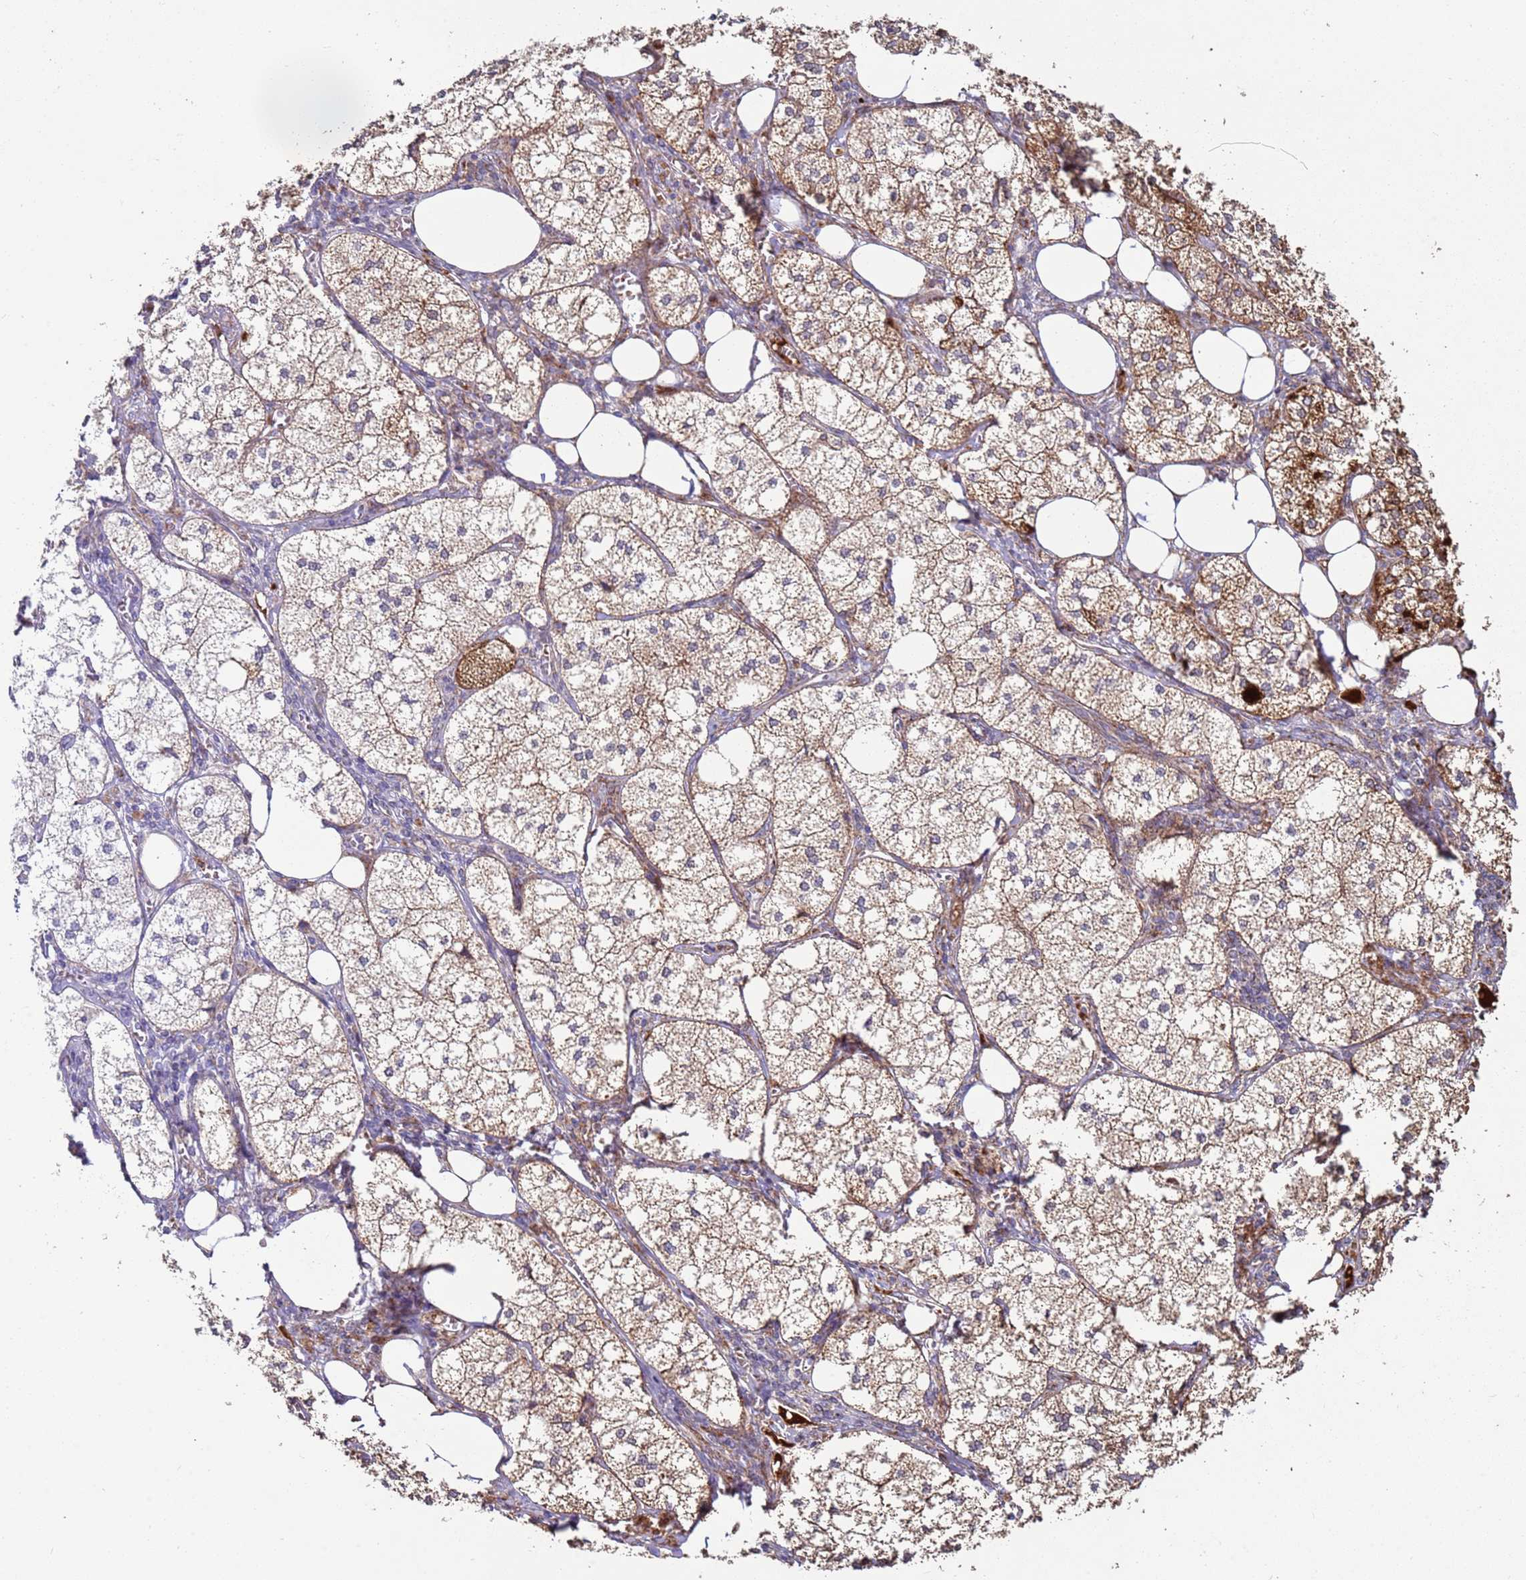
{"staining": {"intensity": "strong", "quantity": "25%-75%", "location": "cytoplasmic/membranous"}, "tissue": "adrenal gland", "cell_type": "Glandular cells", "image_type": "normal", "snomed": [{"axis": "morphology", "description": "Normal tissue, NOS"}, {"axis": "topography", "description": "Adrenal gland"}], "caption": "DAB (3,3'-diaminobenzidine) immunohistochemical staining of normal human adrenal gland reveals strong cytoplasmic/membranous protein expression in approximately 25%-75% of glandular cells.", "gene": "FBXO33", "patient": {"sex": "female", "age": 61}}